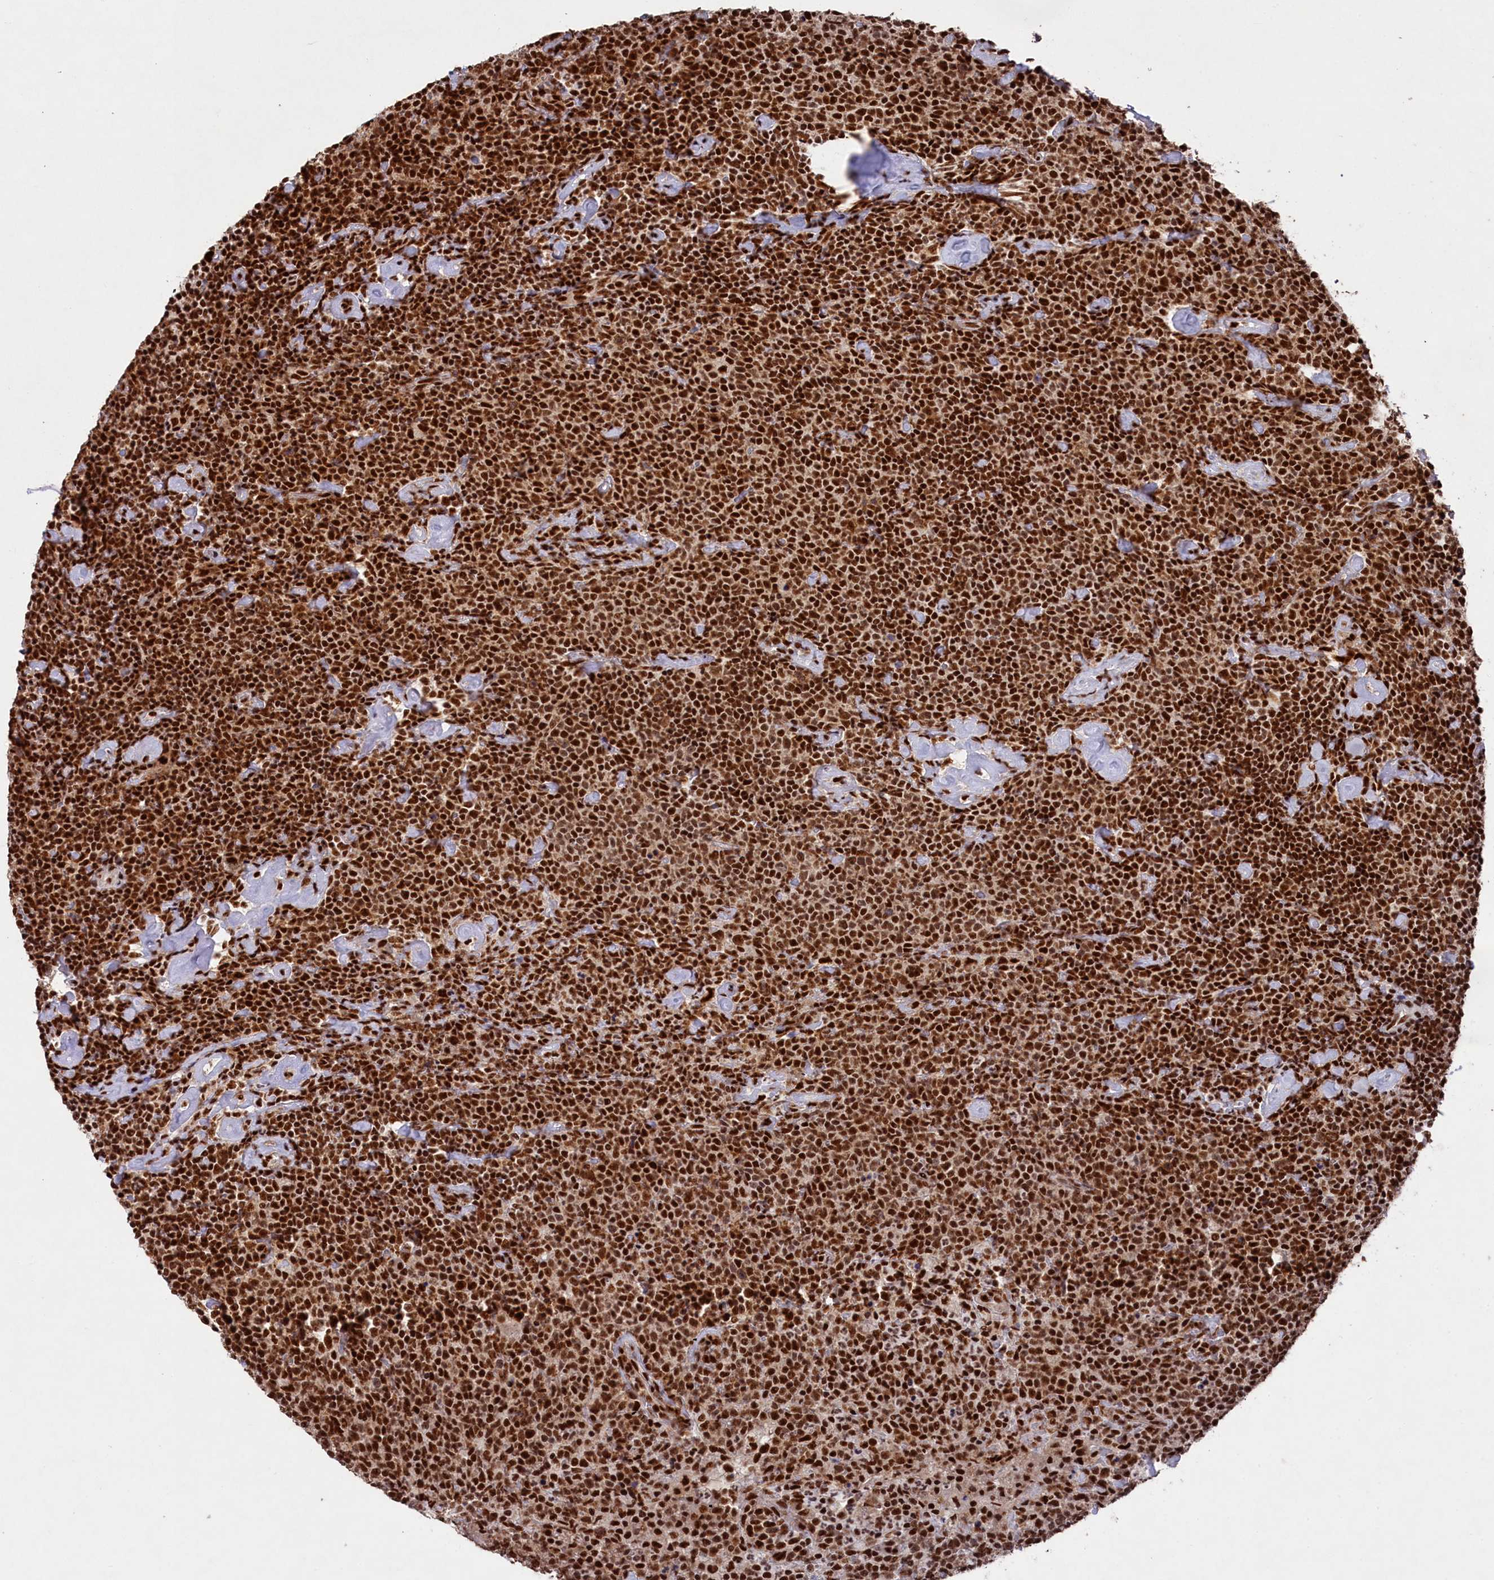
{"staining": {"intensity": "strong", "quantity": ">75%", "location": "nuclear"}, "tissue": "lymphoma", "cell_type": "Tumor cells", "image_type": "cancer", "snomed": [{"axis": "morphology", "description": "Malignant lymphoma, non-Hodgkin's type, High grade"}, {"axis": "topography", "description": "Lymph node"}], "caption": "Lymphoma stained with IHC displays strong nuclear staining in approximately >75% of tumor cells. The staining was performed using DAB (3,3'-diaminobenzidine) to visualize the protein expression in brown, while the nuclei were stained in blue with hematoxylin (Magnification: 20x).", "gene": "PRPF31", "patient": {"sex": "male", "age": 61}}